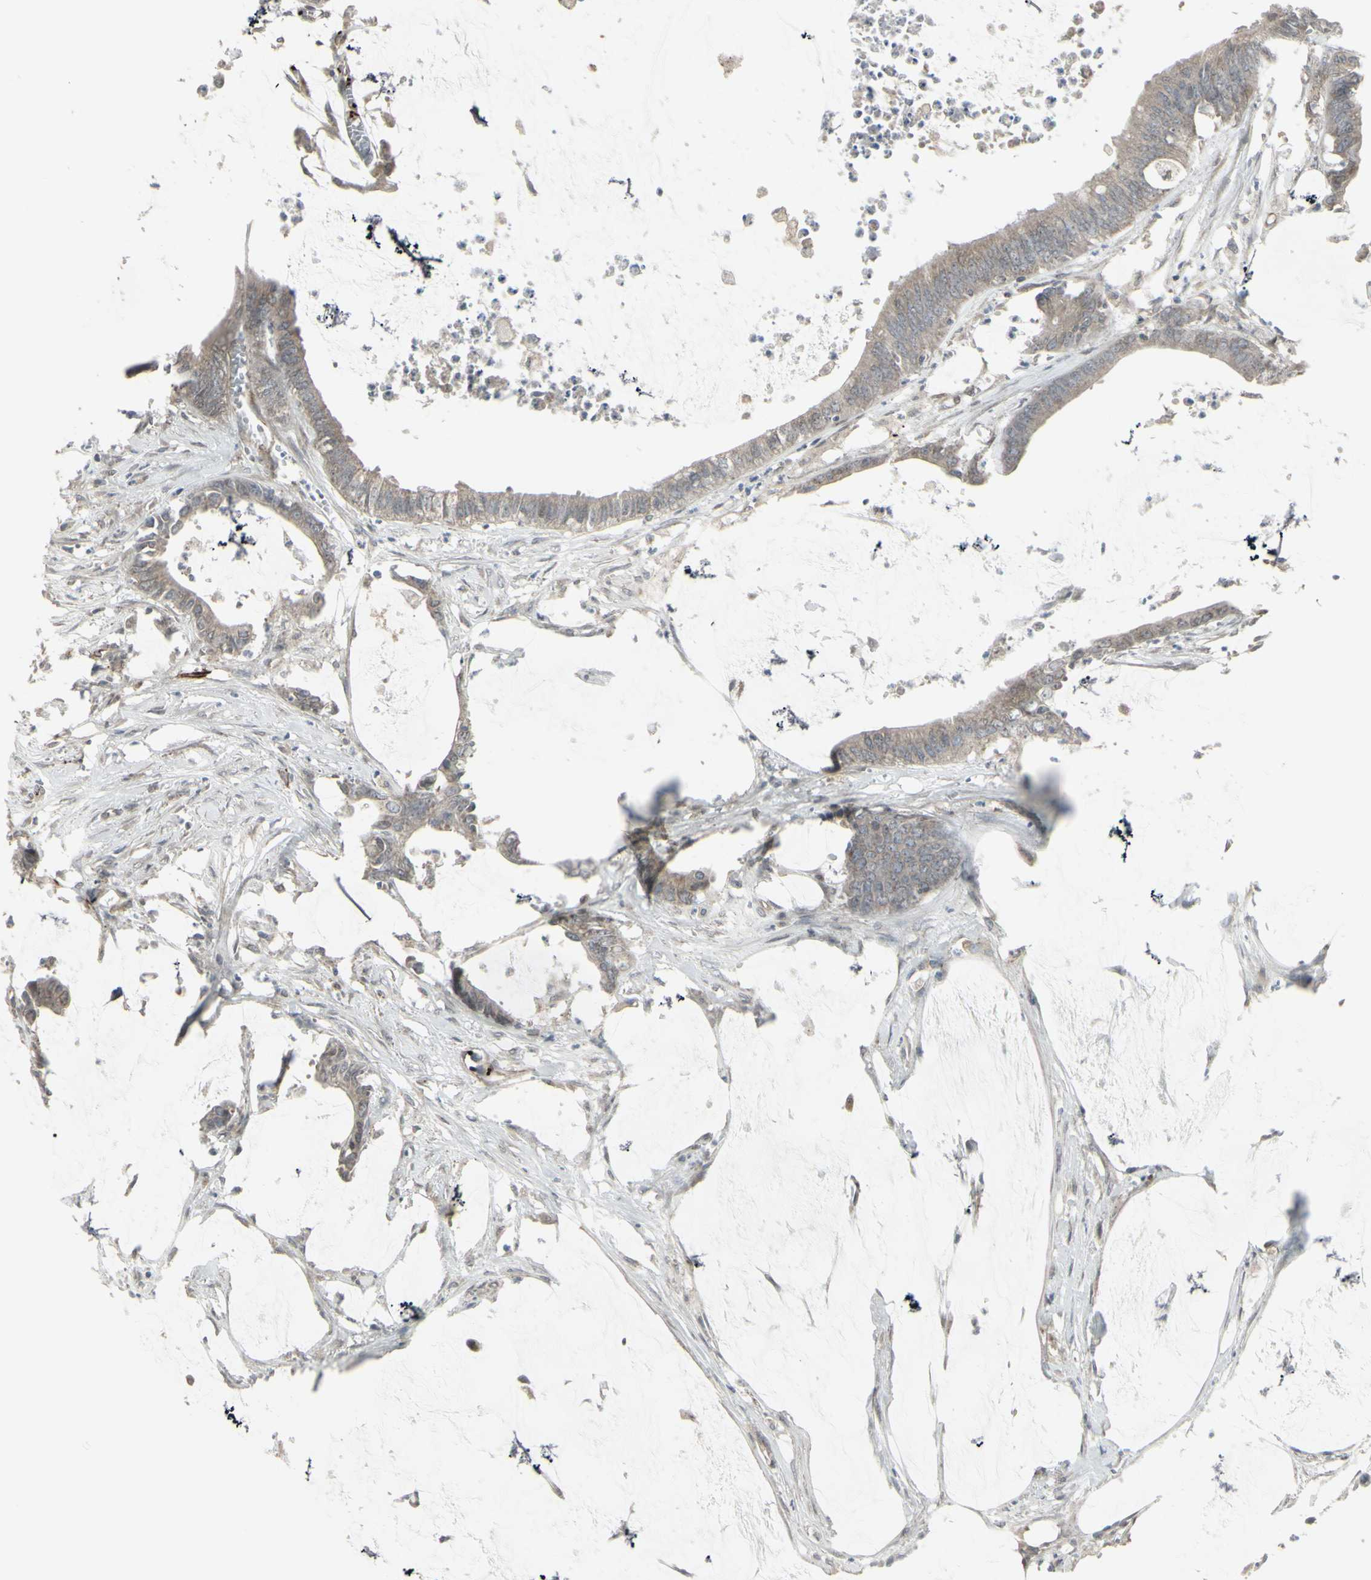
{"staining": {"intensity": "weak", "quantity": ">75%", "location": "cytoplasmic/membranous"}, "tissue": "colorectal cancer", "cell_type": "Tumor cells", "image_type": "cancer", "snomed": [{"axis": "morphology", "description": "Adenocarcinoma, NOS"}, {"axis": "topography", "description": "Rectum"}], "caption": "Protein staining exhibits weak cytoplasmic/membranous positivity in approximately >75% of tumor cells in colorectal cancer (adenocarcinoma).", "gene": "DTX3L", "patient": {"sex": "female", "age": 66}}